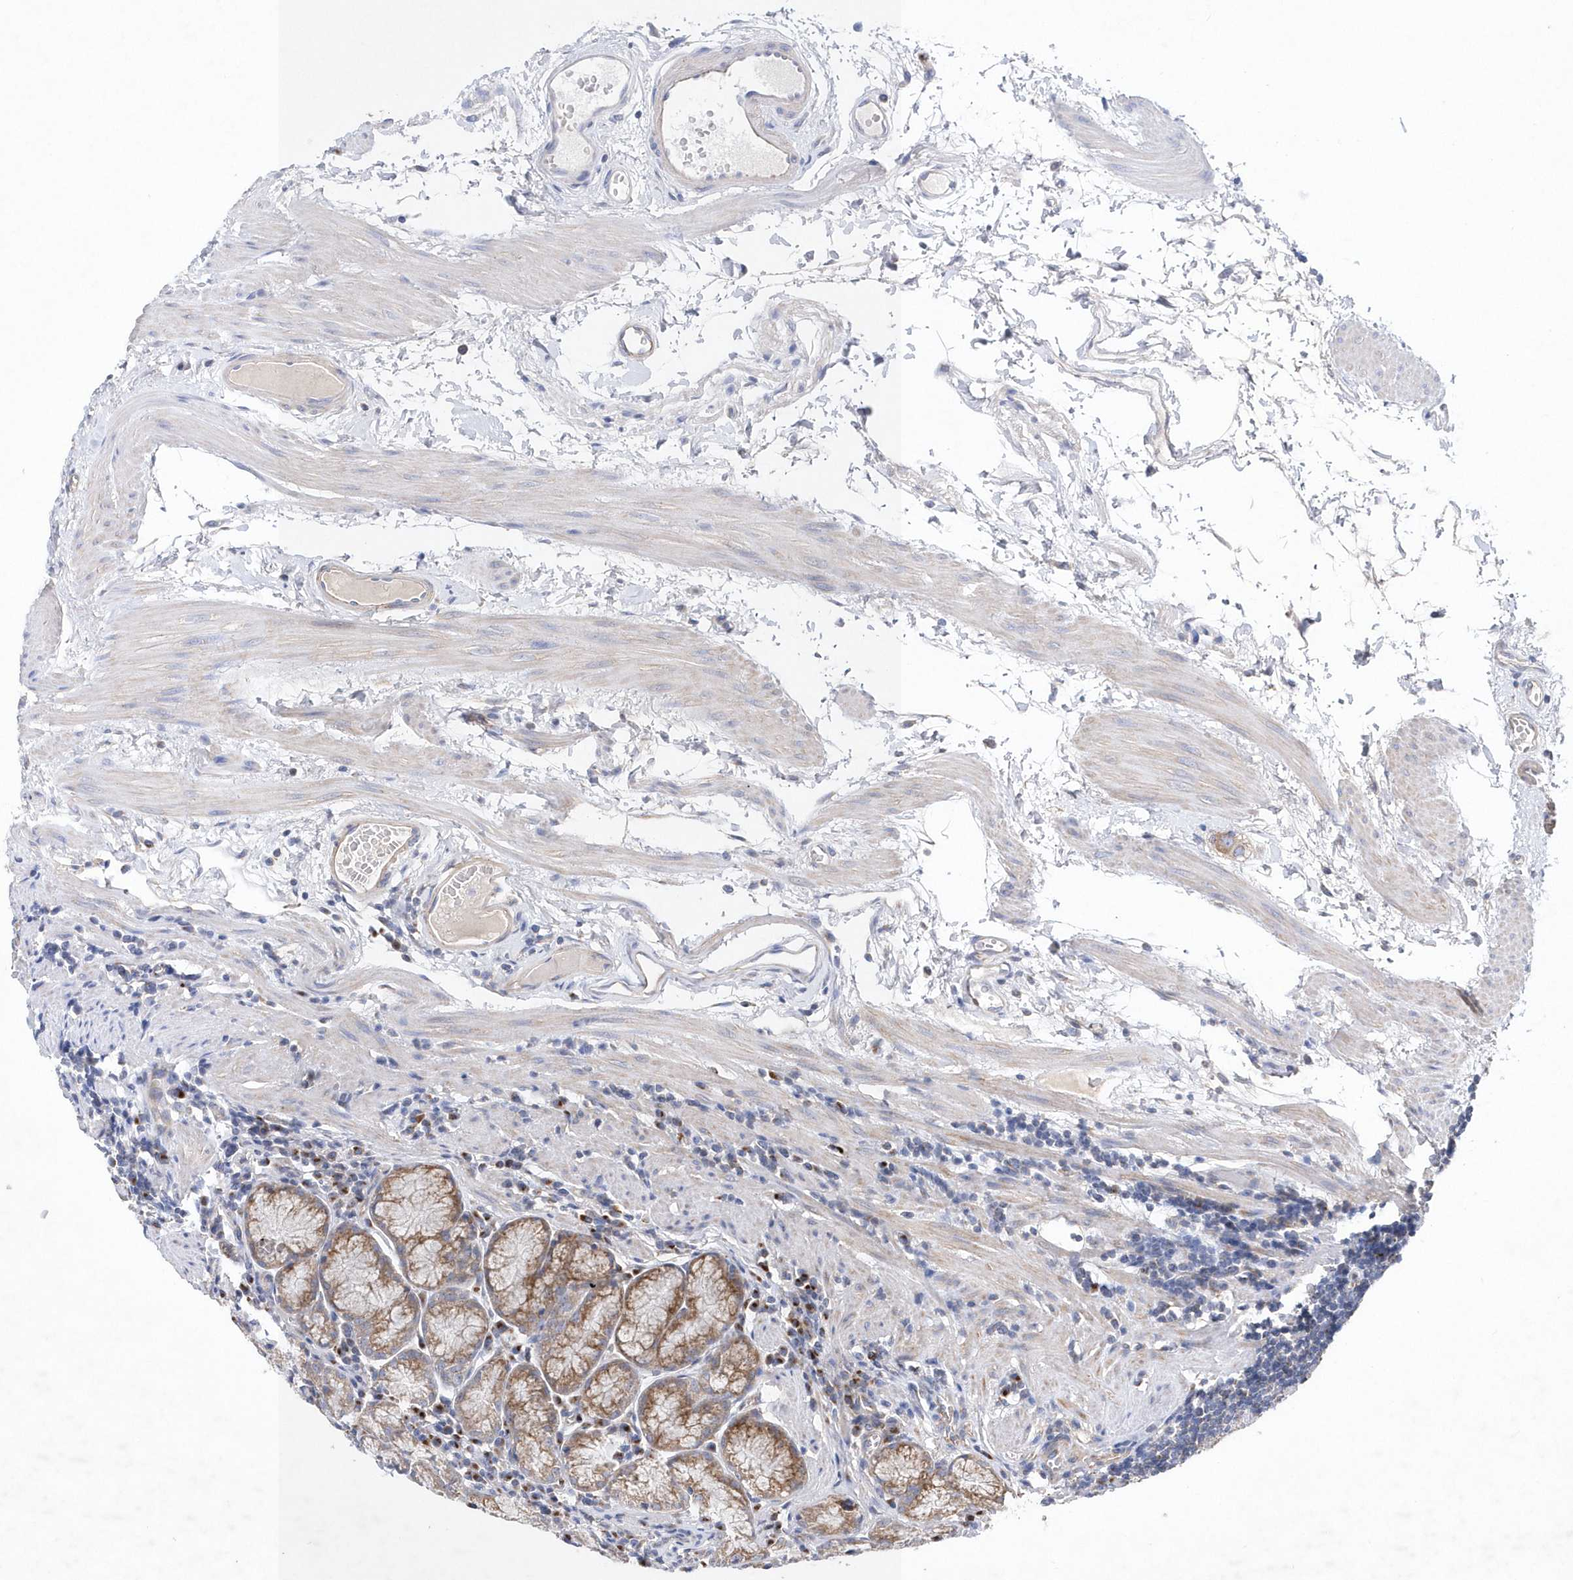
{"staining": {"intensity": "strong", "quantity": "25%-75%", "location": "cytoplasmic/membranous"}, "tissue": "stomach", "cell_type": "Glandular cells", "image_type": "normal", "snomed": [{"axis": "morphology", "description": "Normal tissue, NOS"}, {"axis": "topography", "description": "Stomach"}], "caption": "Immunohistochemistry micrograph of unremarkable stomach: stomach stained using immunohistochemistry (IHC) displays high levels of strong protein expression localized specifically in the cytoplasmic/membranous of glandular cells, appearing as a cytoplasmic/membranous brown color.", "gene": "METTL8", "patient": {"sex": "male", "age": 55}}